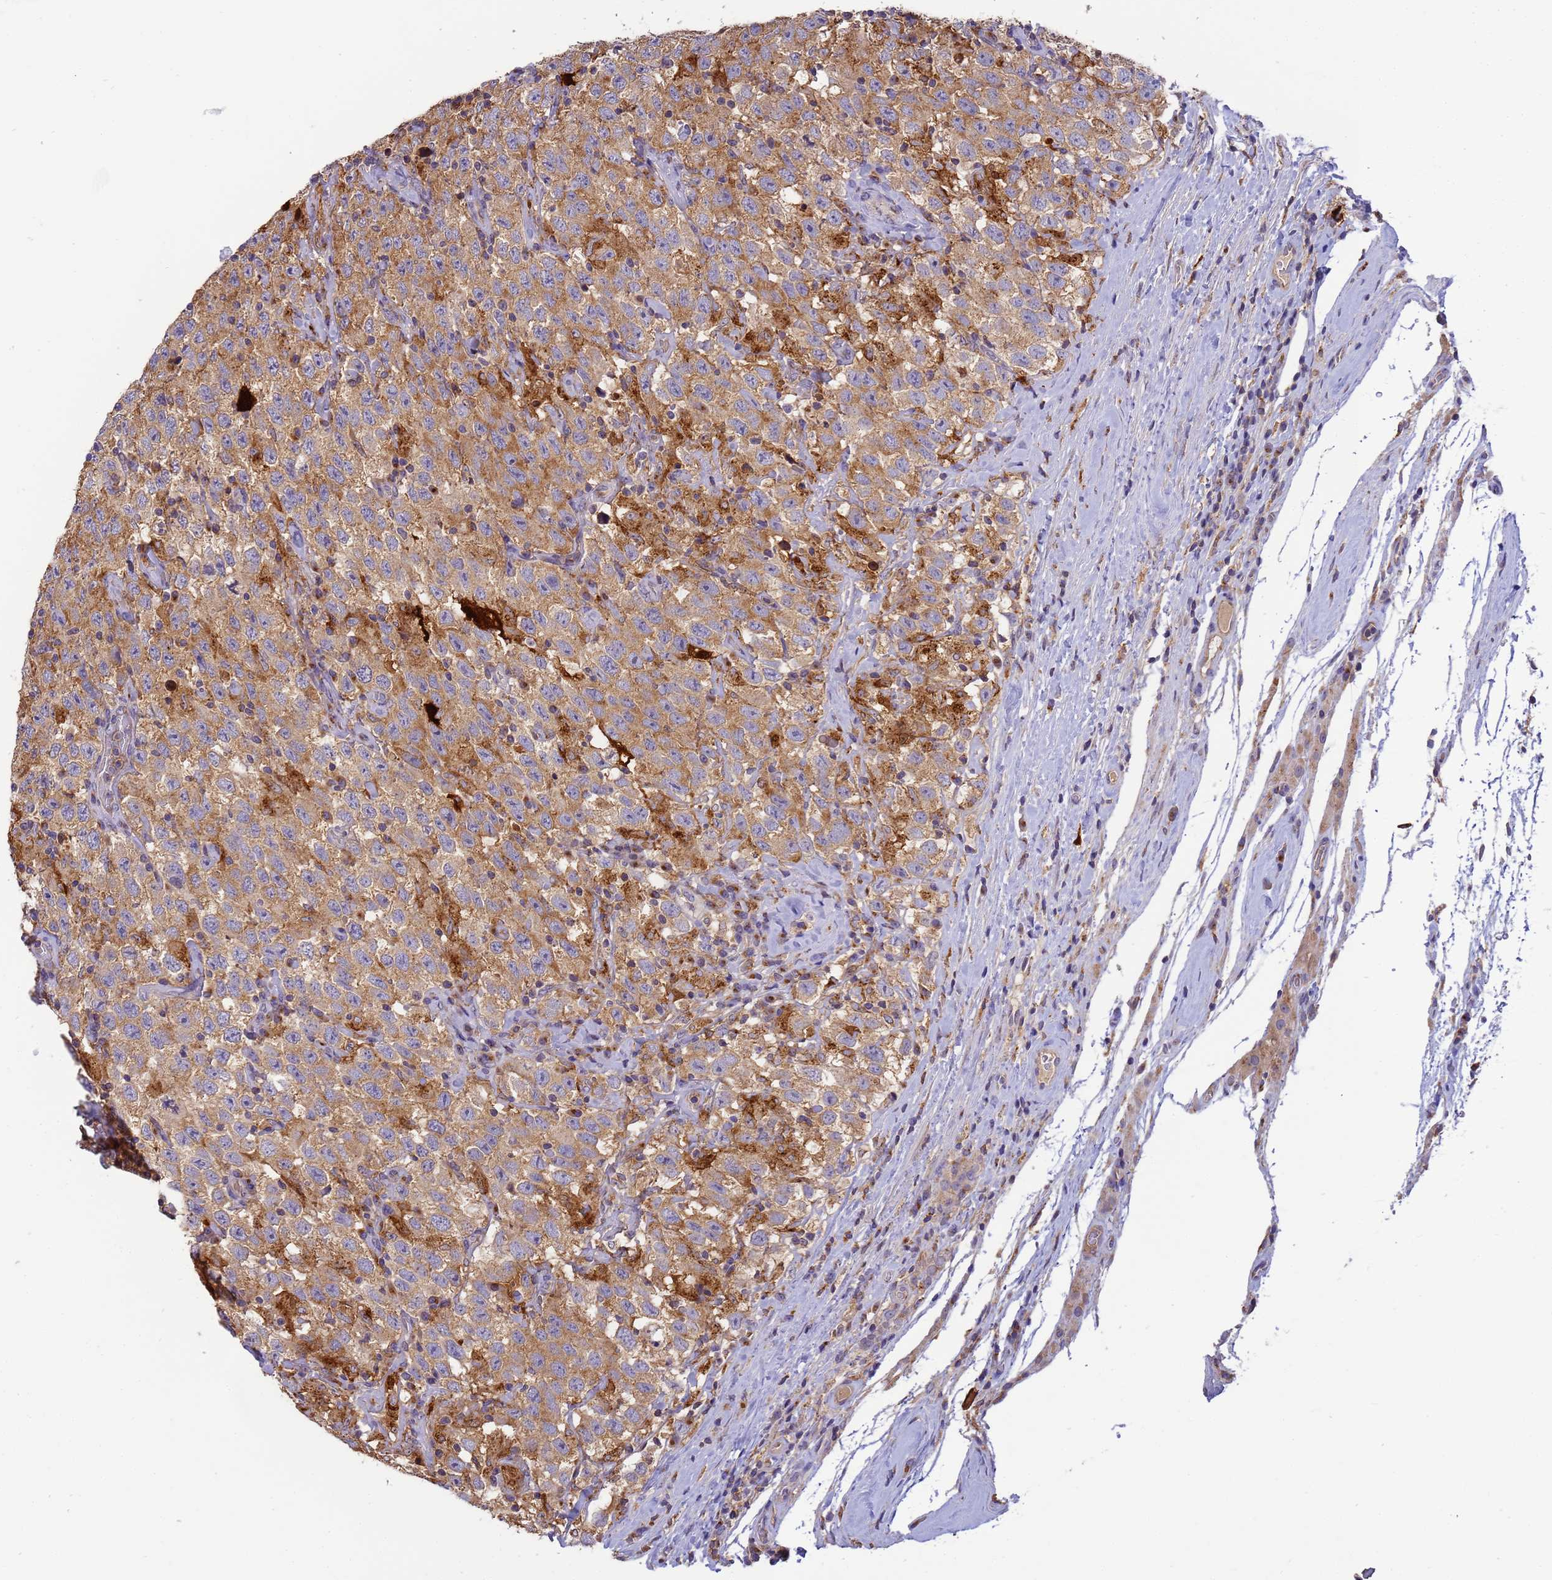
{"staining": {"intensity": "moderate", "quantity": ">75%", "location": "cytoplasmic/membranous"}, "tissue": "testis cancer", "cell_type": "Tumor cells", "image_type": "cancer", "snomed": [{"axis": "morphology", "description": "Seminoma, NOS"}, {"axis": "topography", "description": "Testis"}], "caption": "Protein expression analysis of human testis cancer (seminoma) reveals moderate cytoplasmic/membranous expression in about >75% of tumor cells.", "gene": "M6PR", "patient": {"sex": "male", "age": 41}}